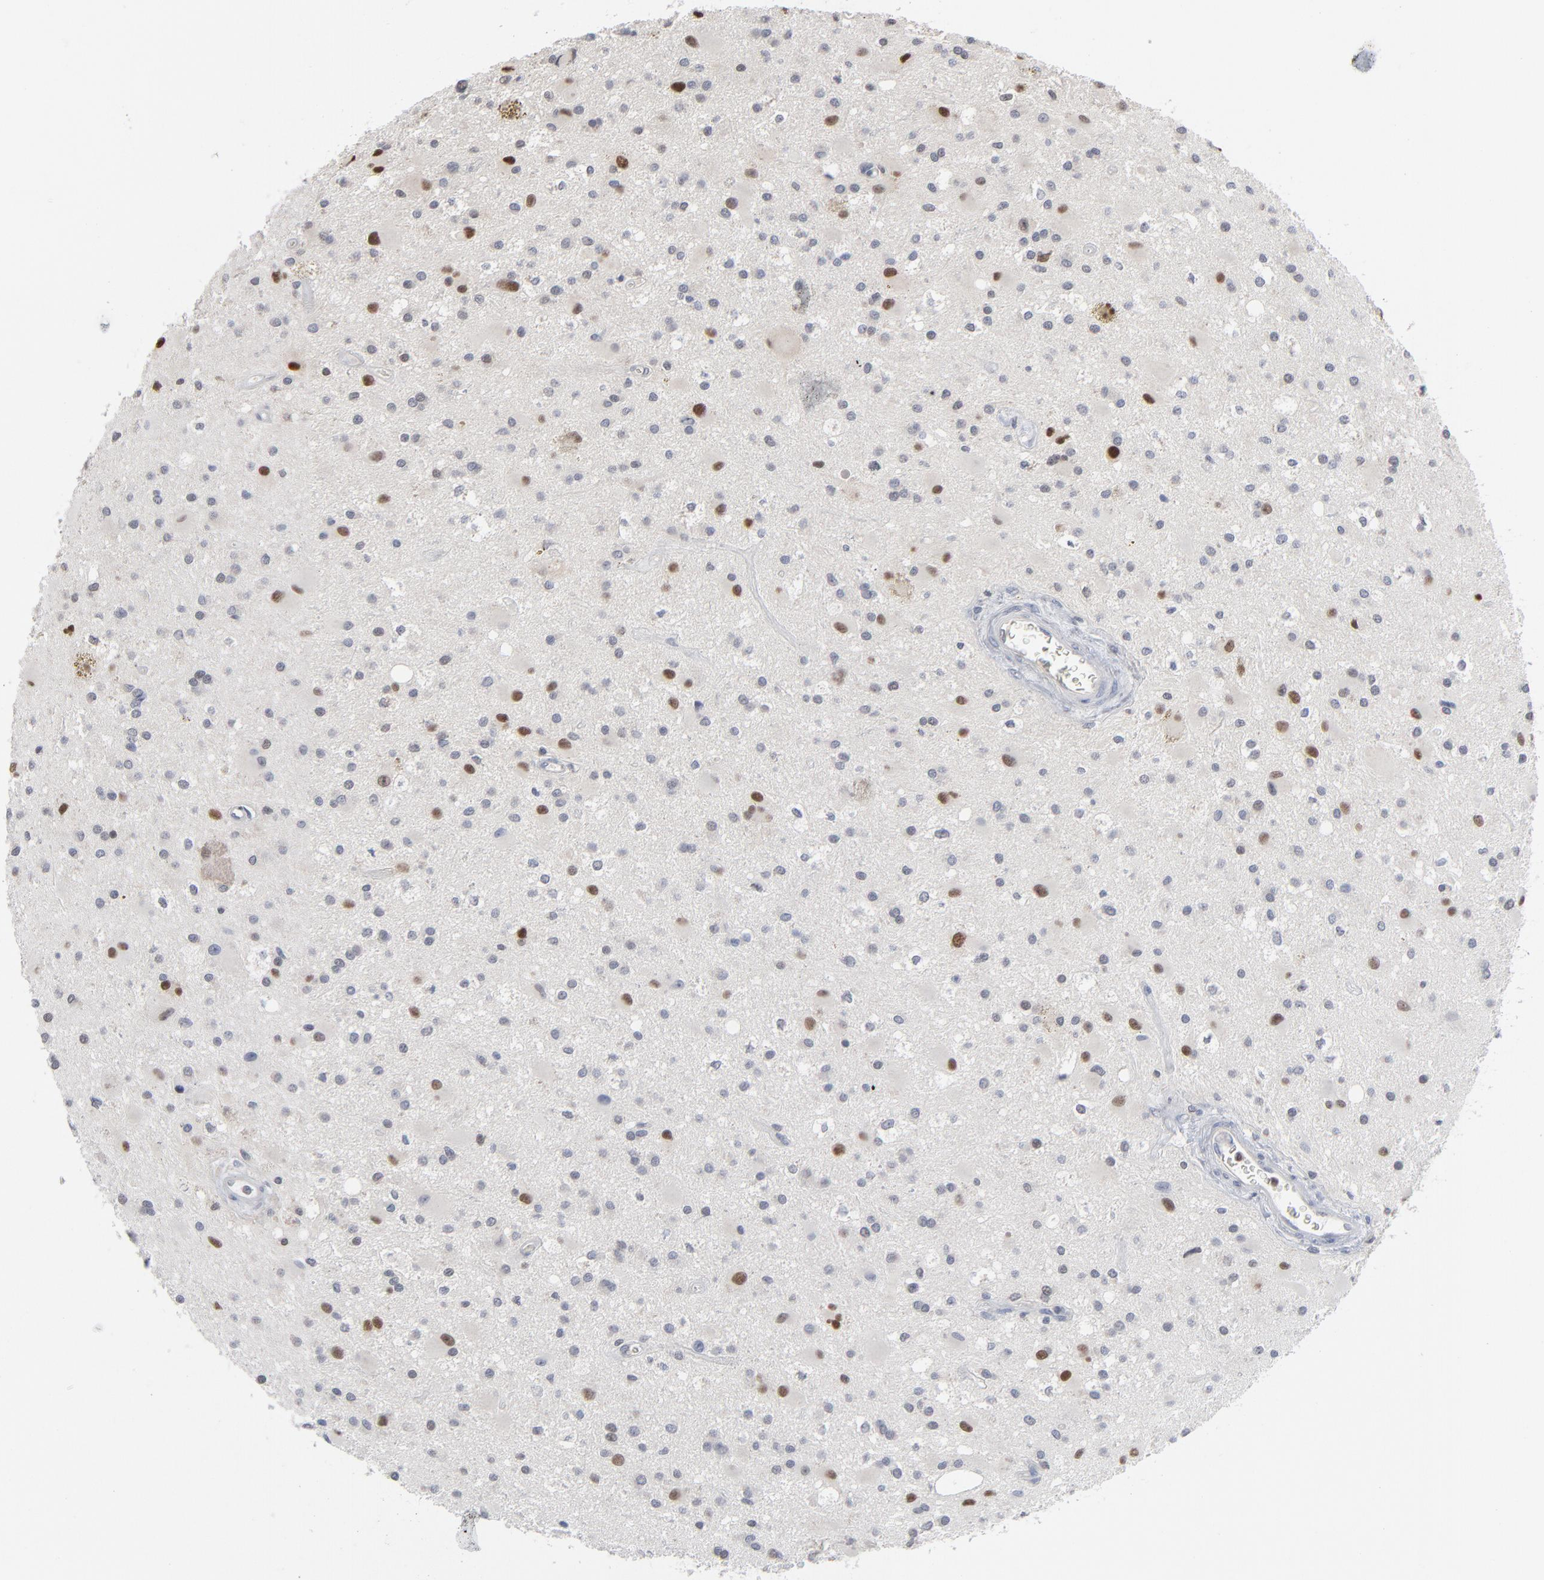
{"staining": {"intensity": "moderate", "quantity": "<25%", "location": "nuclear"}, "tissue": "glioma", "cell_type": "Tumor cells", "image_type": "cancer", "snomed": [{"axis": "morphology", "description": "Glioma, malignant, Low grade"}, {"axis": "topography", "description": "Brain"}], "caption": "An image of glioma stained for a protein shows moderate nuclear brown staining in tumor cells. (DAB (3,3'-diaminobenzidine) IHC with brightfield microscopy, high magnification).", "gene": "FOXN2", "patient": {"sex": "male", "age": 58}}